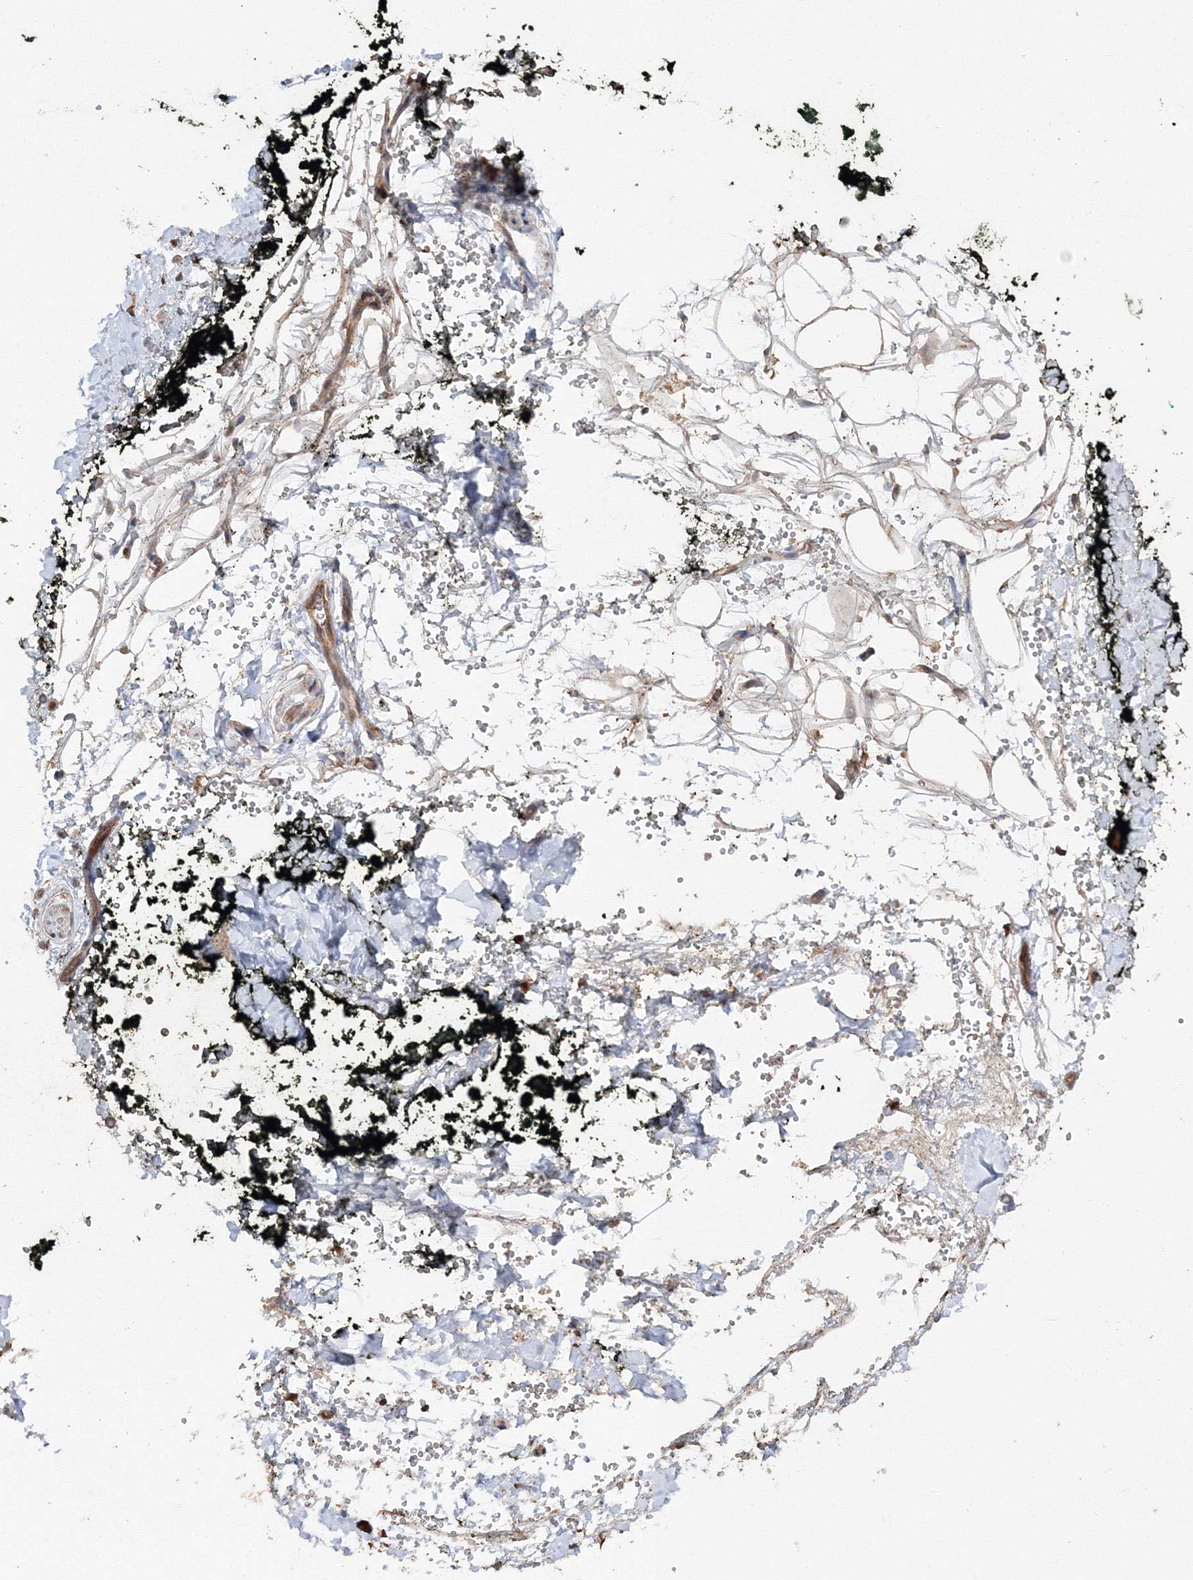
{"staining": {"intensity": "weak", "quantity": ">75%", "location": "cytoplasmic/membranous"}, "tissue": "adipose tissue", "cell_type": "Adipocytes", "image_type": "normal", "snomed": [{"axis": "morphology", "description": "Normal tissue, NOS"}, {"axis": "morphology", "description": "Adenocarcinoma, NOS"}, {"axis": "topography", "description": "Pancreas"}, {"axis": "topography", "description": "Peripheral nerve tissue"}], "caption": "A histopathology image of adipose tissue stained for a protein demonstrates weak cytoplasmic/membranous brown staining in adipocytes.", "gene": "DDO", "patient": {"sex": "male", "age": 59}}